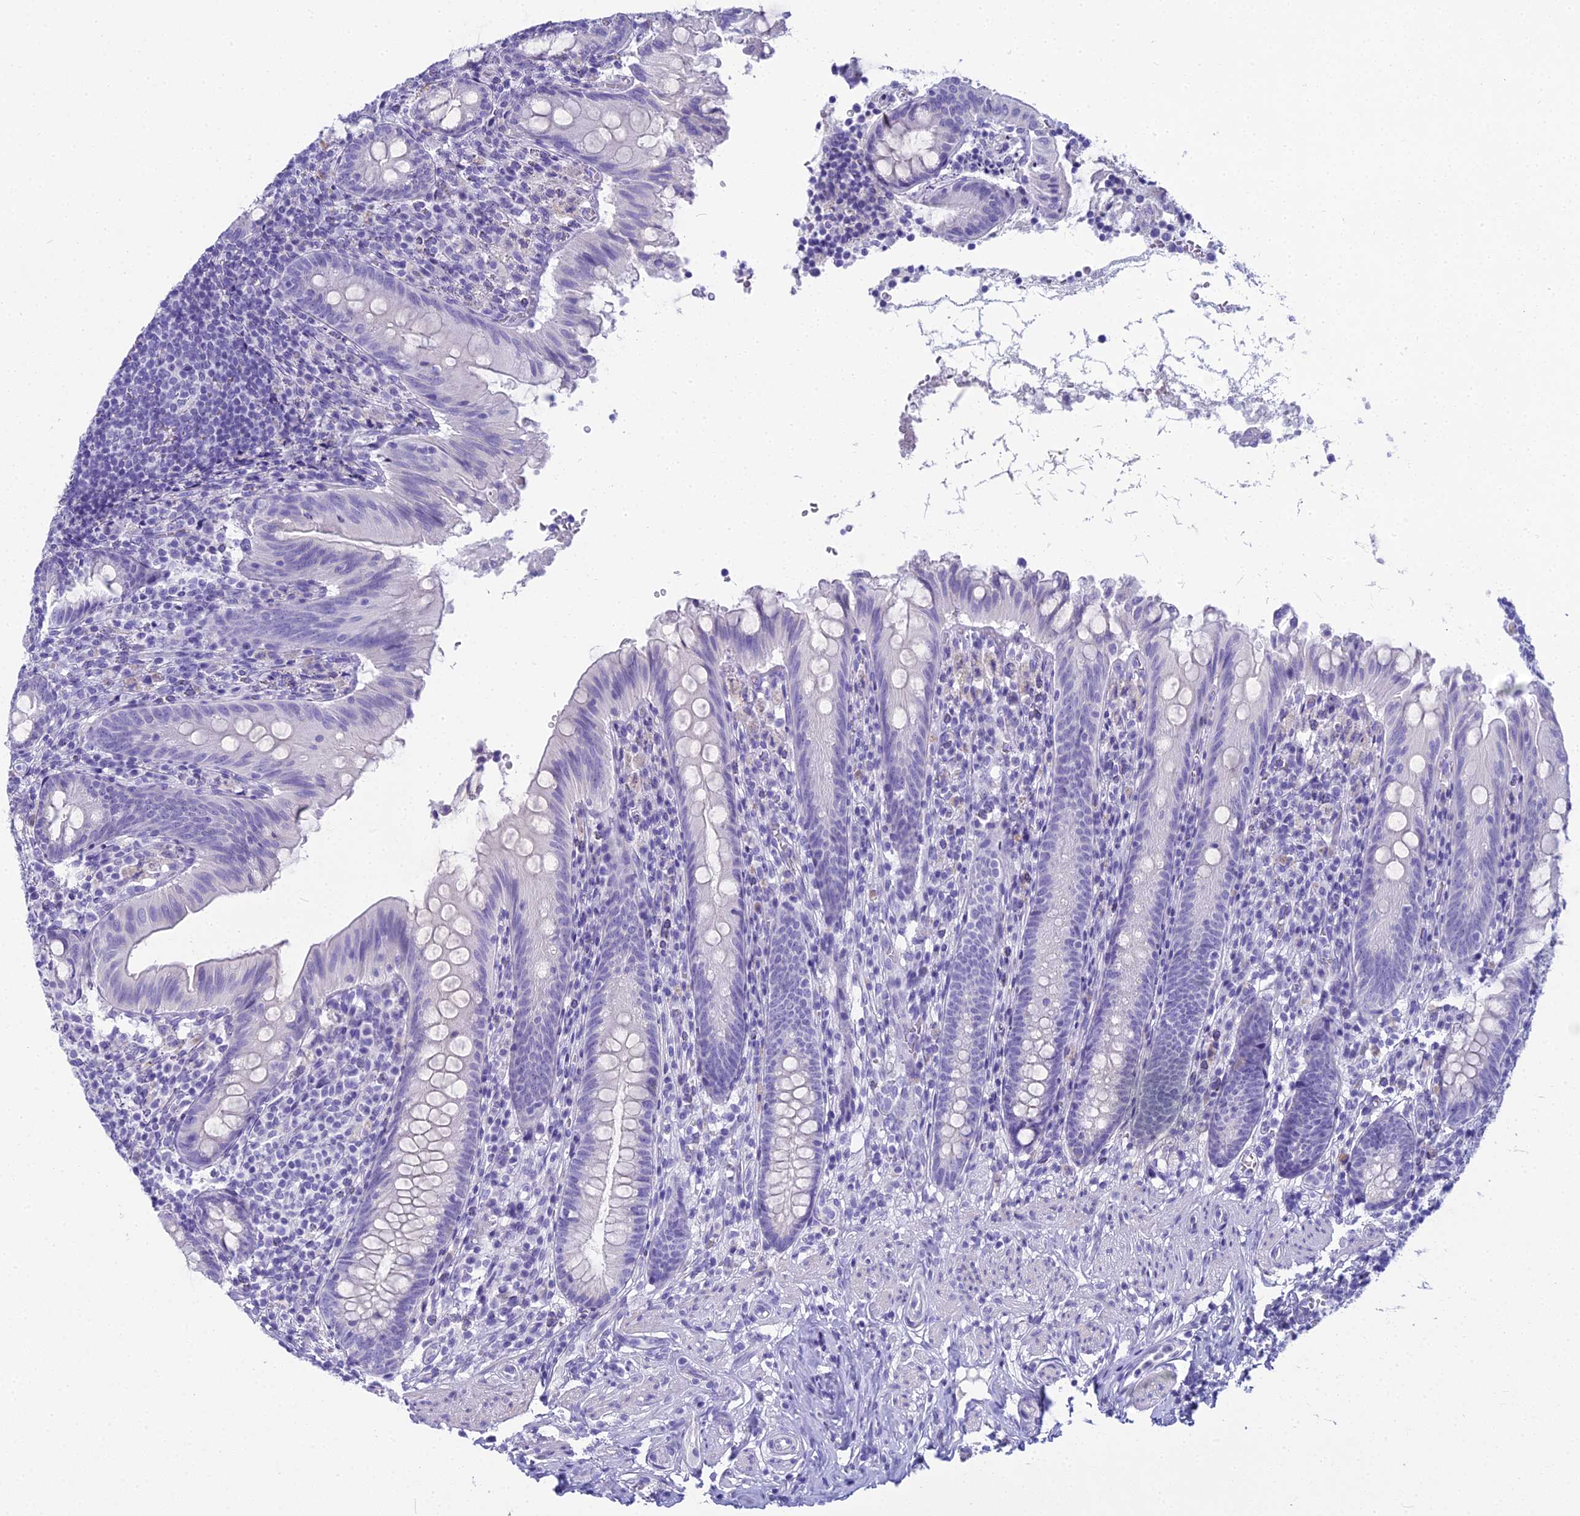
{"staining": {"intensity": "negative", "quantity": "none", "location": "none"}, "tissue": "appendix", "cell_type": "Glandular cells", "image_type": "normal", "snomed": [{"axis": "morphology", "description": "Normal tissue, NOS"}, {"axis": "topography", "description": "Appendix"}], "caption": "The image demonstrates no significant staining in glandular cells of appendix. (DAB immunohistochemistry visualized using brightfield microscopy, high magnification).", "gene": "UNC80", "patient": {"sex": "male", "age": 55}}